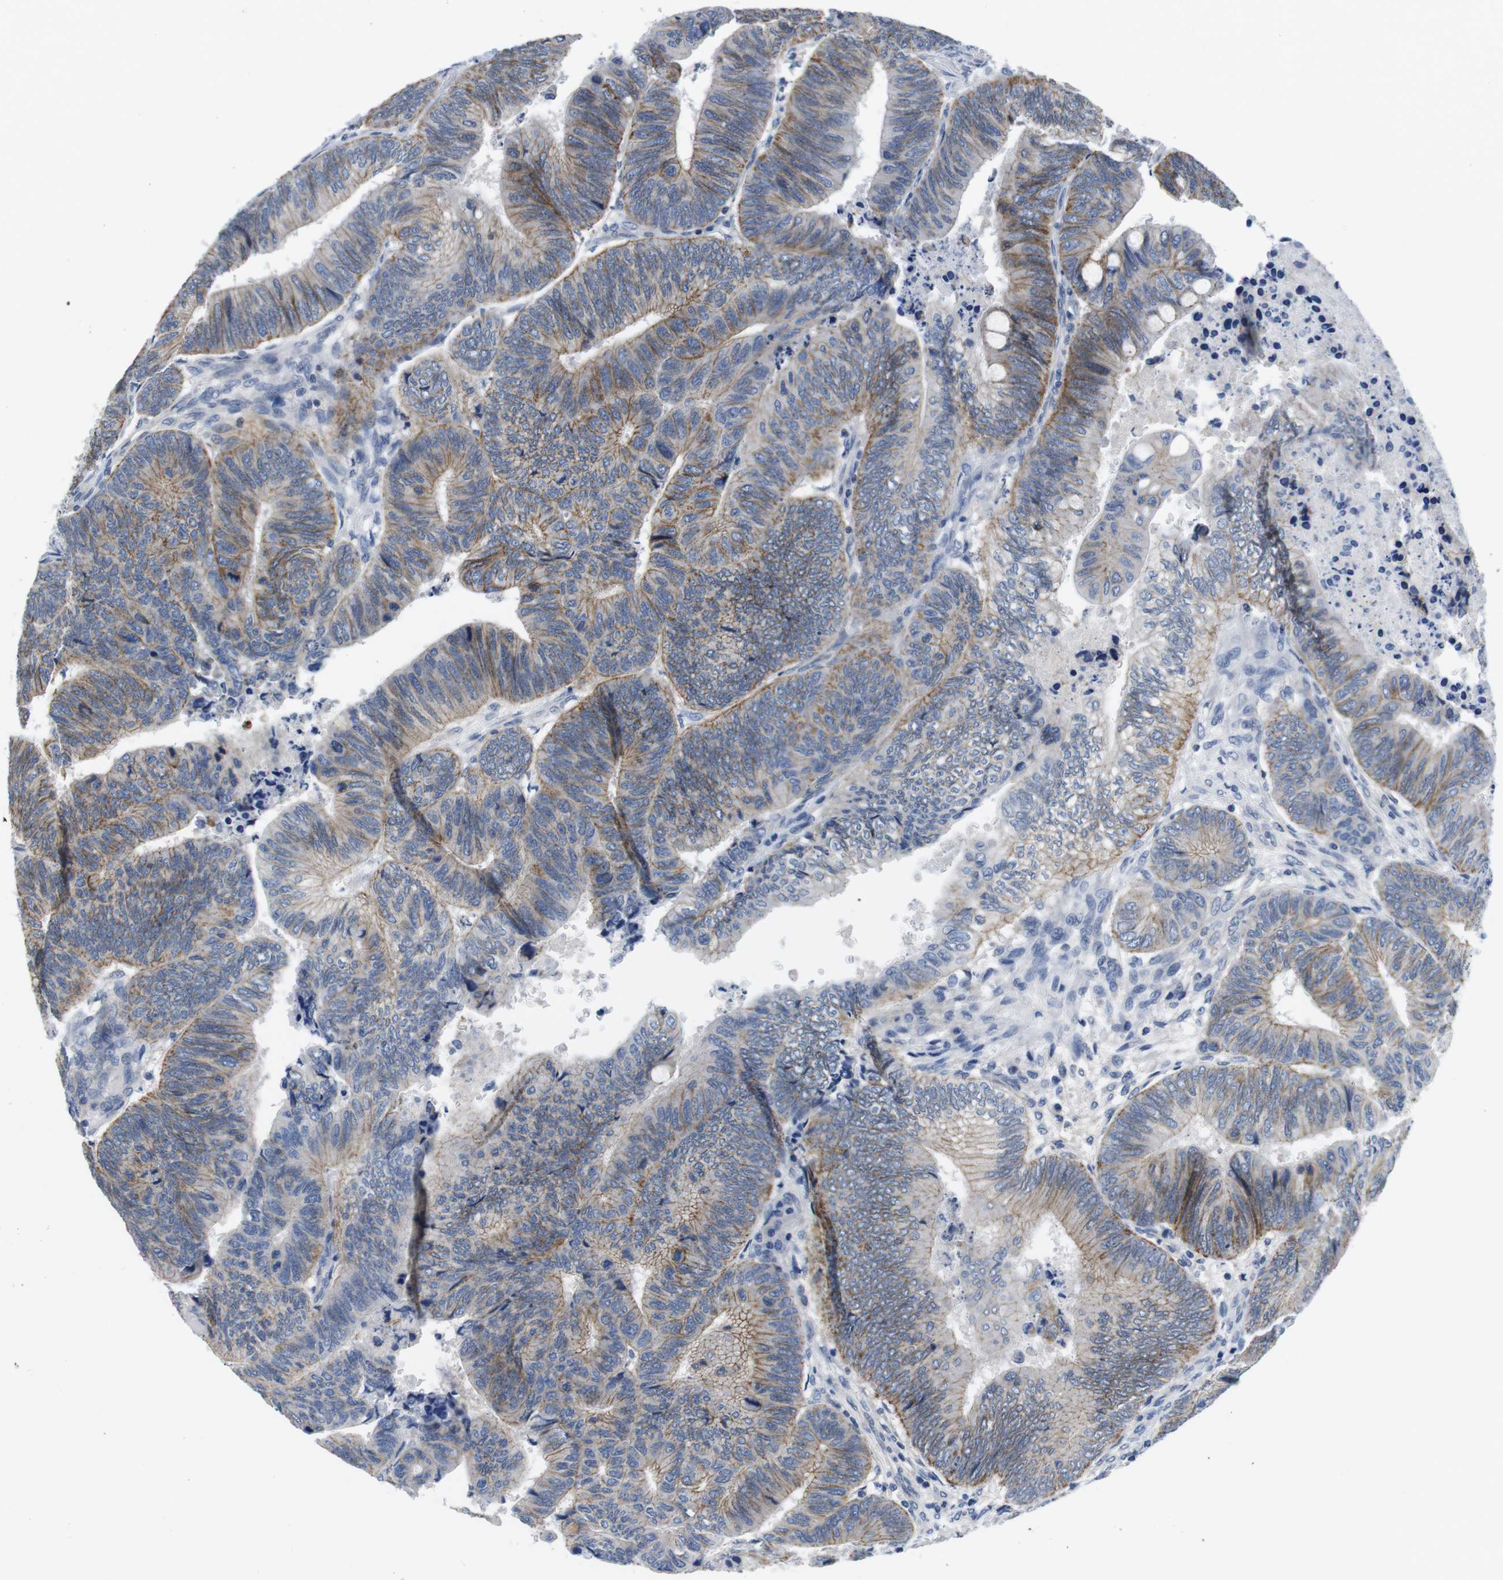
{"staining": {"intensity": "moderate", "quantity": ">75%", "location": "cytoplasmic/membranous"}, "tissue": "colorectal cancer", "cell_type": "Tumor cells", "image_type": "cancer", "snomed": [{"axis": "morphology", "description": "Normal tissue, NOS"}, {"axis": "morphology", "description": "Adenocarcinoma, NOS"}, {"axis": "topography", "description": "Rectum"}, {"axis": "topography", "description": "Peripheral nerve tissue"}], "caption": "Human colorectal cancer (adenocarcinoma) stained for a protein (brown) reveals moderate cytoplasmic/membranous positive staining in approximately >75% of tumor cells.", "gene": "SCRIB", "patient": {"sex": "male", "age": 92}}